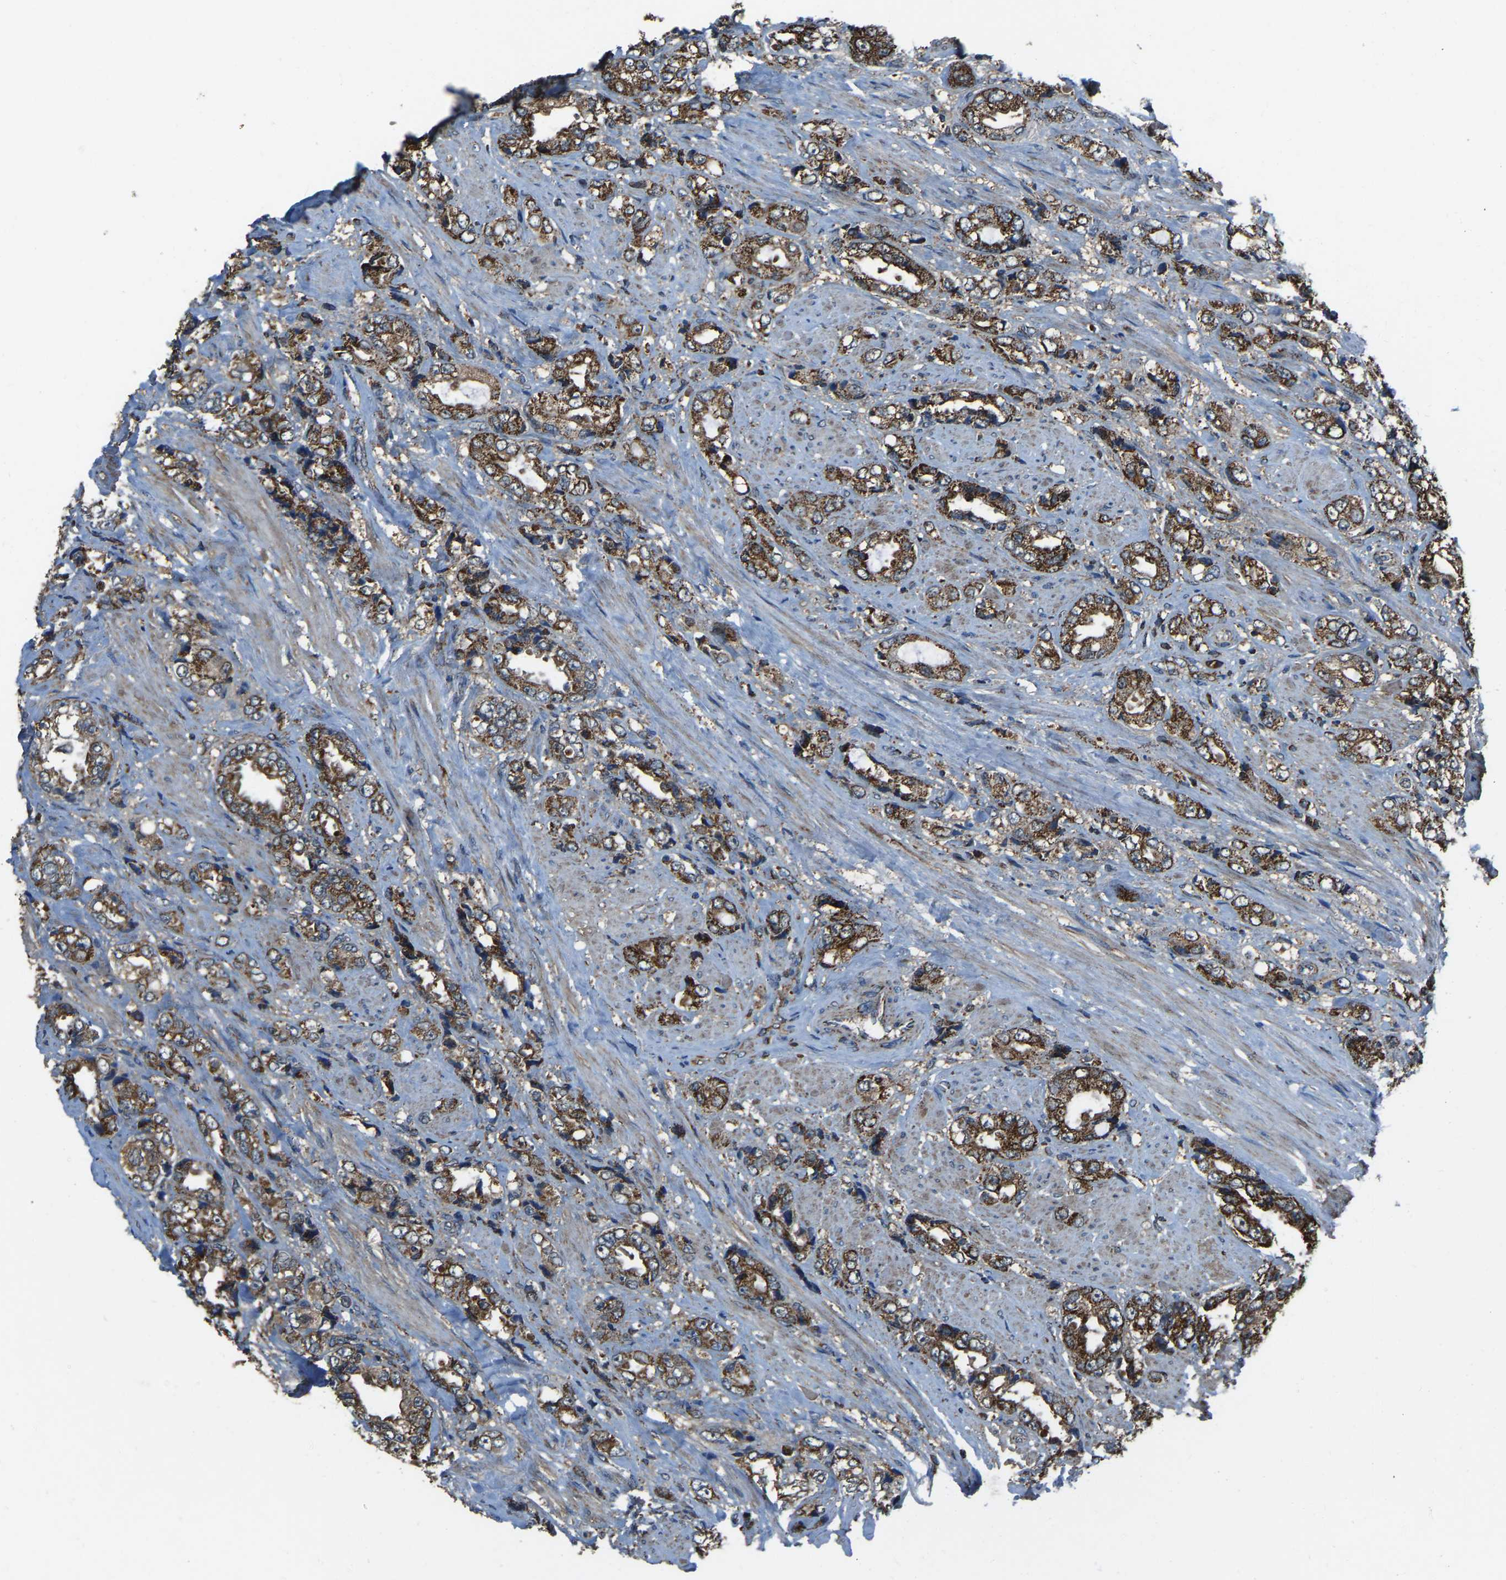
{"staining": {"intensity": "strong", "quantity": ">75%", "location": "cytoplasmic/membranous"}, "tissue": "prostate cancer", "cell_type": "Tumor cells", "image_type": "cancer", "snomed": [{"axis": "morphology", "description": "Adenocarcinoma, High grade"}, {"axis": "topography", "description": "Prostate"}], "caption": "A high-resolution histopathology image shows immunohistochemistry staining of prostate cancer (high-grade adenocarcinoma), which reveals strong cytoplasmic/membranous positivity in approximately >75% of tumor cells.", "gene": "AKR1A1", "patient": {"sex": "male", "age": 61}}